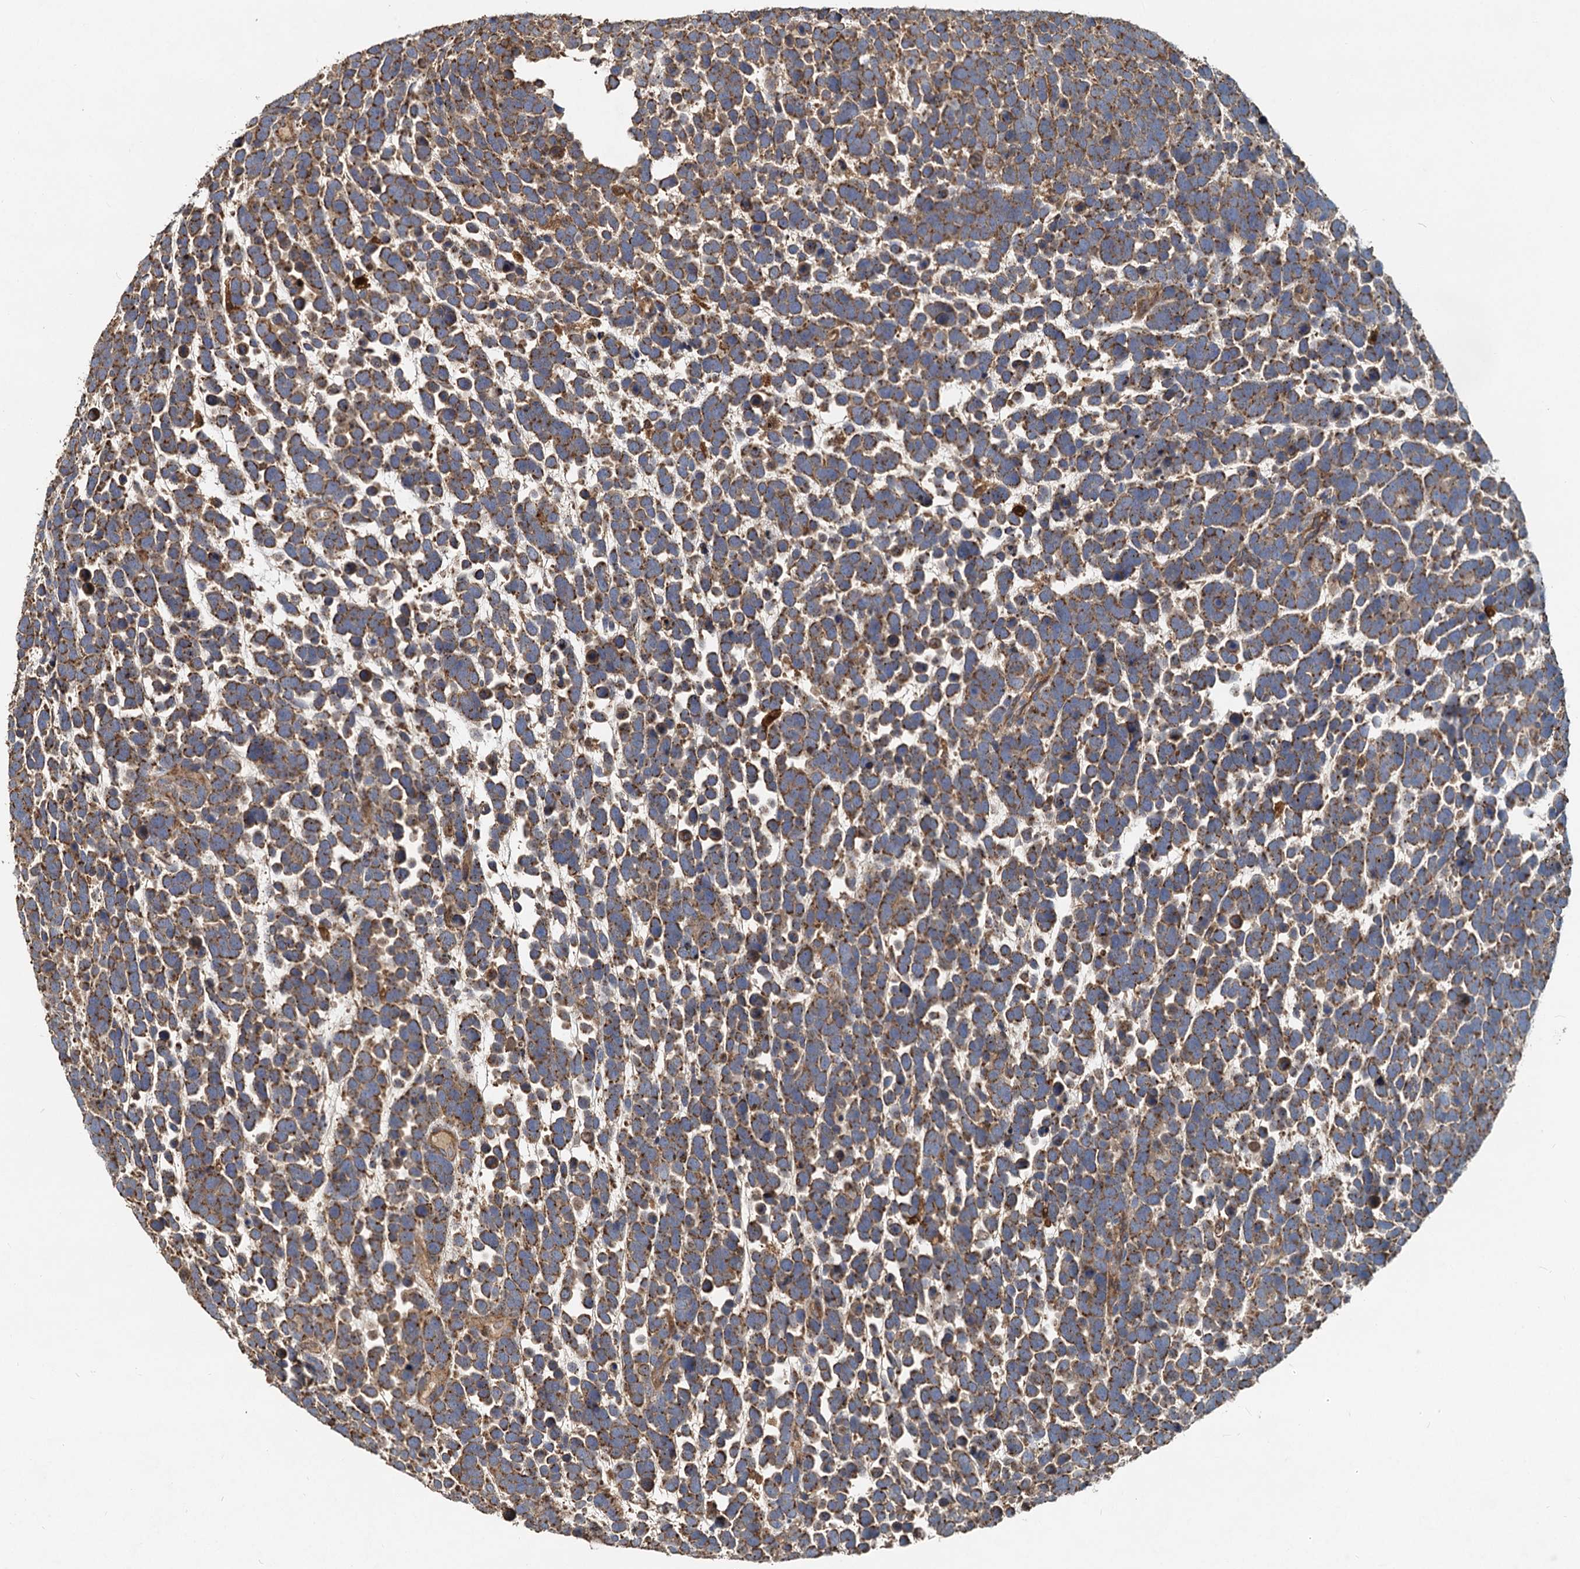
{"staining": {"intensity": "moderate", "quantity": ">75%", "location": "cytoplasmic/membranous"}, "tissue": "urothelial cancer", "cell_type": "Tumor cells", "image_type": "cancer", "snomed": [{"axis": "morphology", "description": "Urothelial carcinoma, High grade"}, {"axis": "topography", "description": "Urinary bladder"}], "caption": "This micrograph shows high-grade urothelial carcinoma stained with IHC to label a protein in brown. The cytoplasmic/membranous of tumor cells show moderate positivity for the protein. Nuclei are counter-stained blue.", "gene": "SDS", "patient": {"sex": "female", "age": 82}}